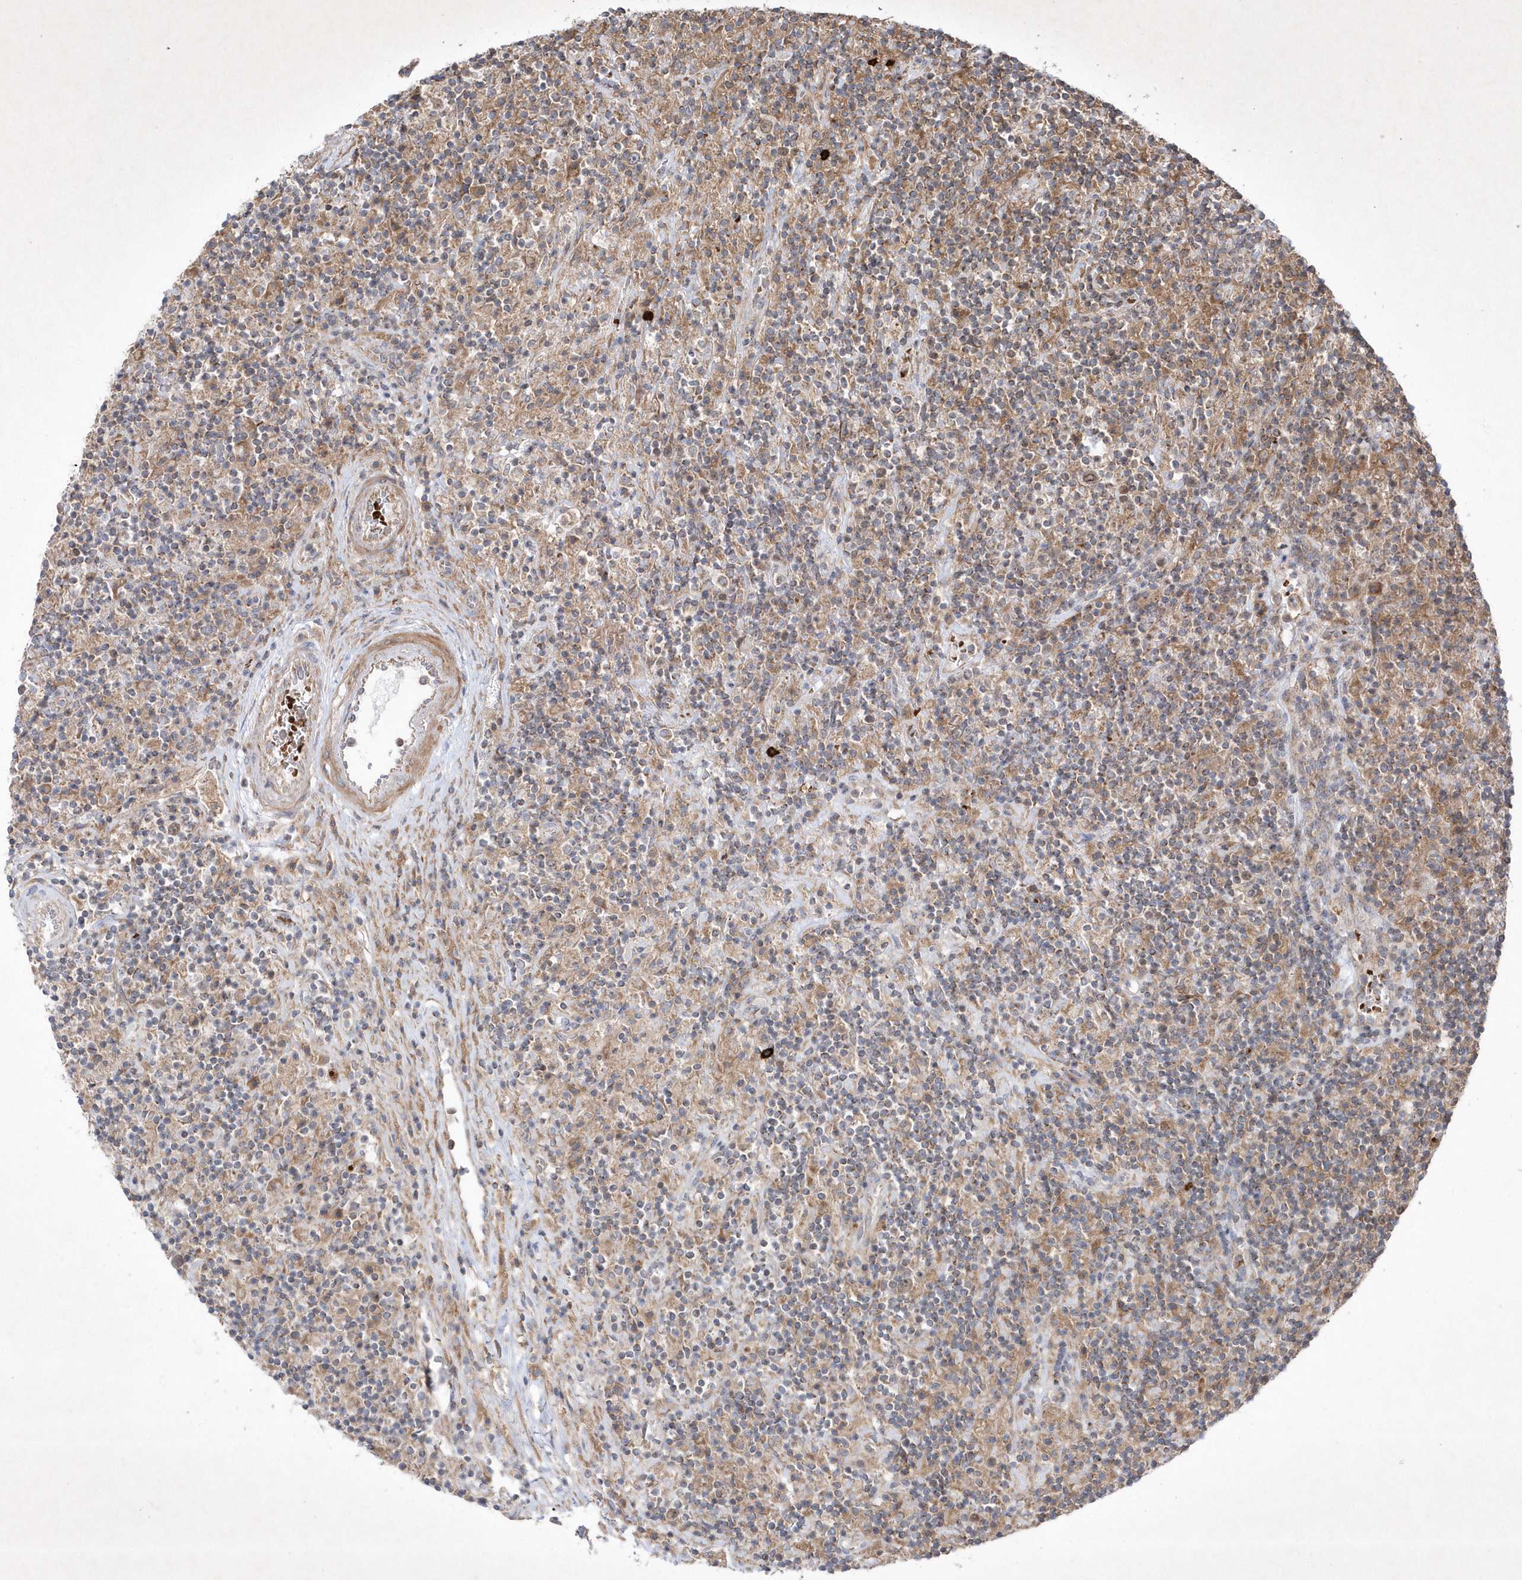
{"staining": {"intensity": "weak", "quantity": "25%-75%", "location": "cytoplasmic/membranous"}, "tissue": "lymphoma", "cell_type": "Tumor cells", "image_type": "cancer", "snomed": [{"axis": "morphology", "description": "Hodgkin's disease, NOS"}, {"axis": "topography", "description": "Lymph node"}], "caption": "Human lymphoma stained for a protein (brown) reveals weak cytoplasmic/membranous positive staining in approximately 25%-75% of tumor cells.", "gene": "OPA1", "patient": {"sex": "male", "age": 70}}